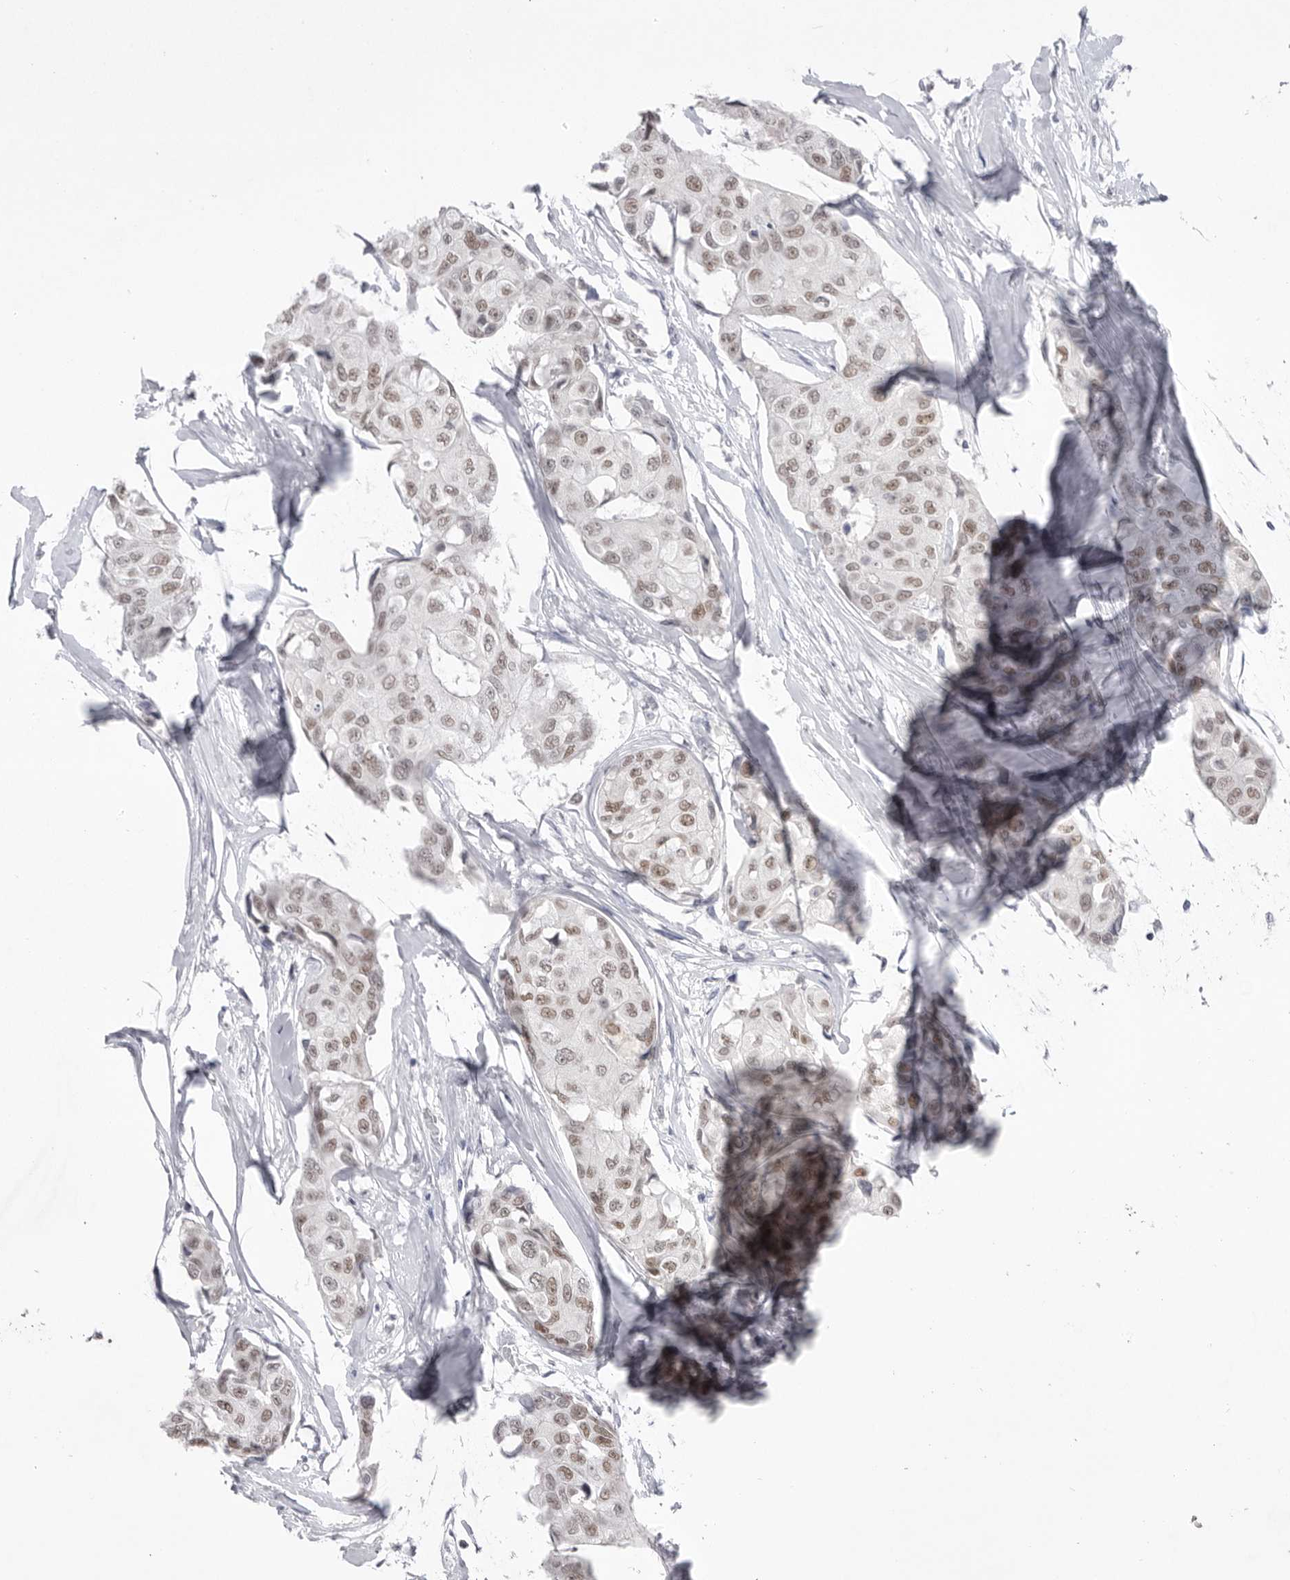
{"staining": {"intensity": "weak", "quantity": ">75%", "location": "nuclear"}, "tissue": "breast cancer", "cell_type": "Tumor cells", "image_type": "cancer", "snomed": [{"axis": "morphology", "description": "Duct carcinoma"}, {"axis": "topography", "description": "Breast"}], "caption": "Immunohistochemical staining of human breast invasive ductal carcinoma shows weak nuclear protein expression in approximately >75% of tumor cells. (DAB (3,3'-diaminobenzidine) IHC with brightfield microscopy, high magnification).", "gene": "ZBTB7B", "patient": {"sex": "female", "age": 80}}